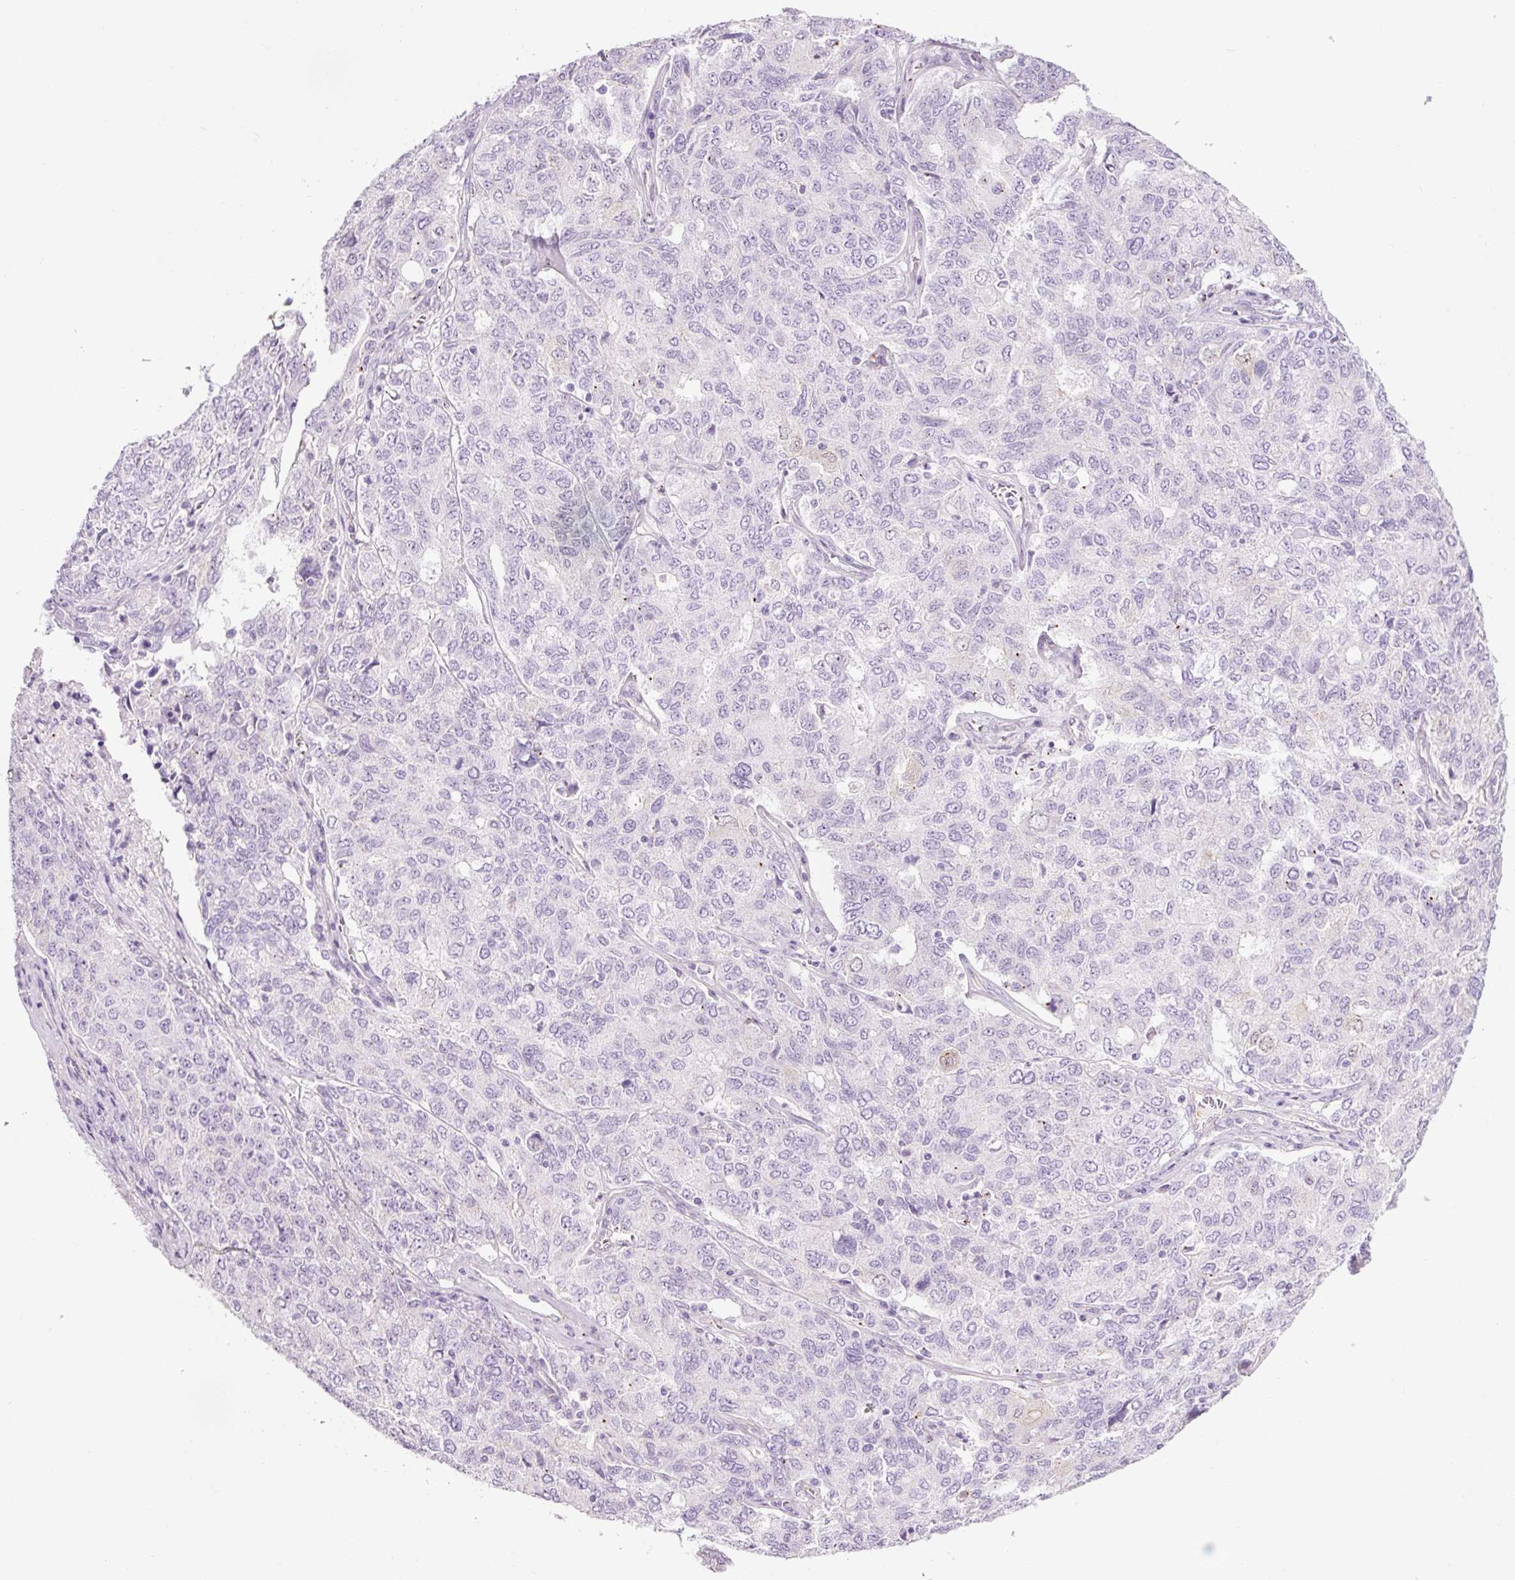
{"staining": {"intensity": "negative", "quantity": "none", "location": "none"}, "tissue": "ovarian cancer", "cell_type": "Tumor cells", "image_type": "cancer", "snomed": [{"axis": "morphology", "description": "Carcinoma, endometroid"}, {"axis": "topography", "description": "Ovary"}], "caption": "IHC photomicrograph of human ovarian cancer stained for a protein (brown), which reveals no positivity in tumor cells. (Immunohistochemistry, brightfield microscopy, high magnification).", "gene": "HSPA4L", "patient": {"sex": "female", "age": 62}}